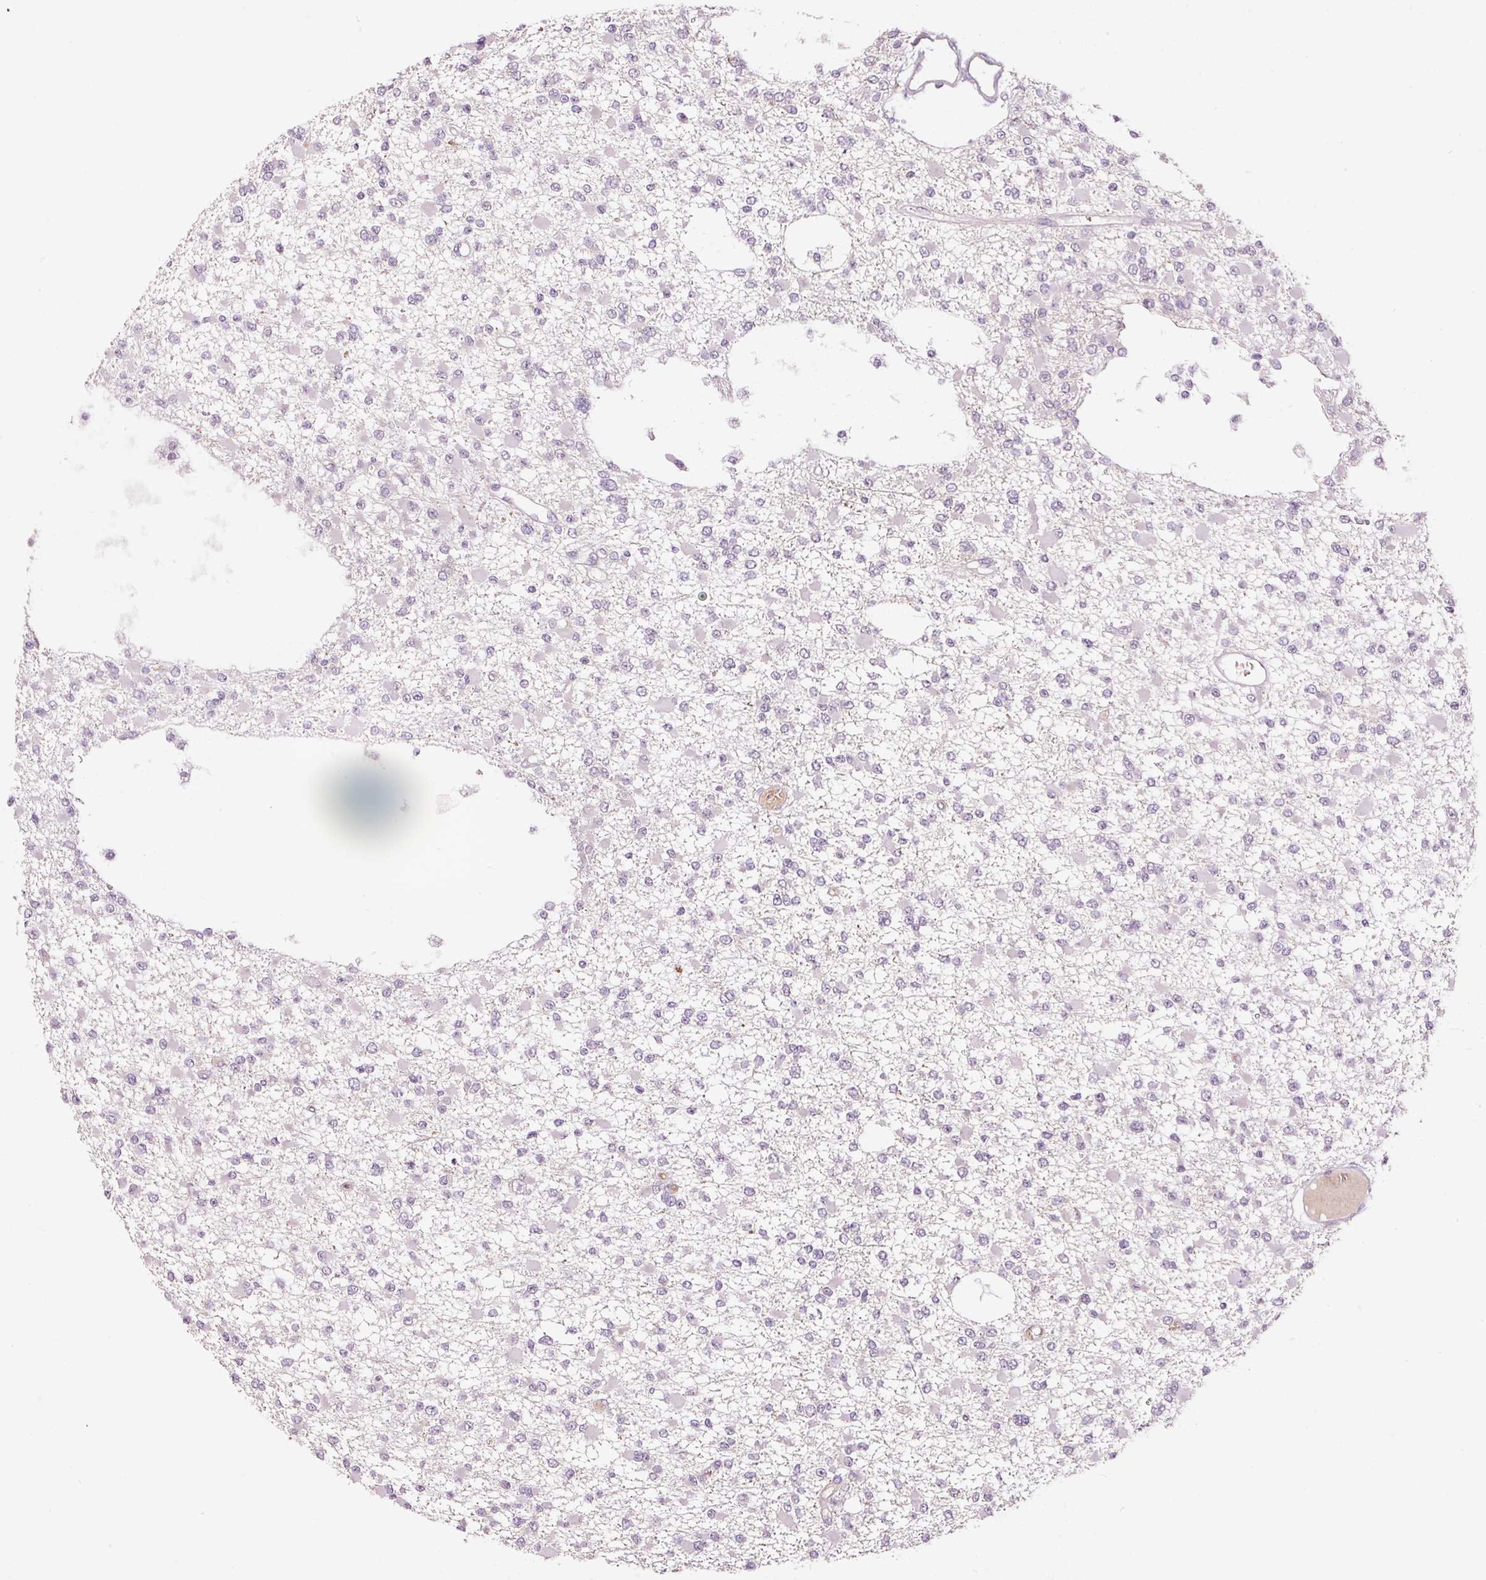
{"staining": {"intensity": "negative", "quantity": "none", "location": "none"}, "tissue": "glioma", "cell_type": "Tumor cells", "image_type": "cancer", "snomed": [{"axis": "morphology", "description": "Glioma, malignant, Low grade"}, {"axis": "topography", "description": "Brain"}], "caption": "Glioma stained for a protein using IHC exhibits no positivity tumor cells.", "gene": "ABCB4", "patient": {"sex": "female", "age": 22}}